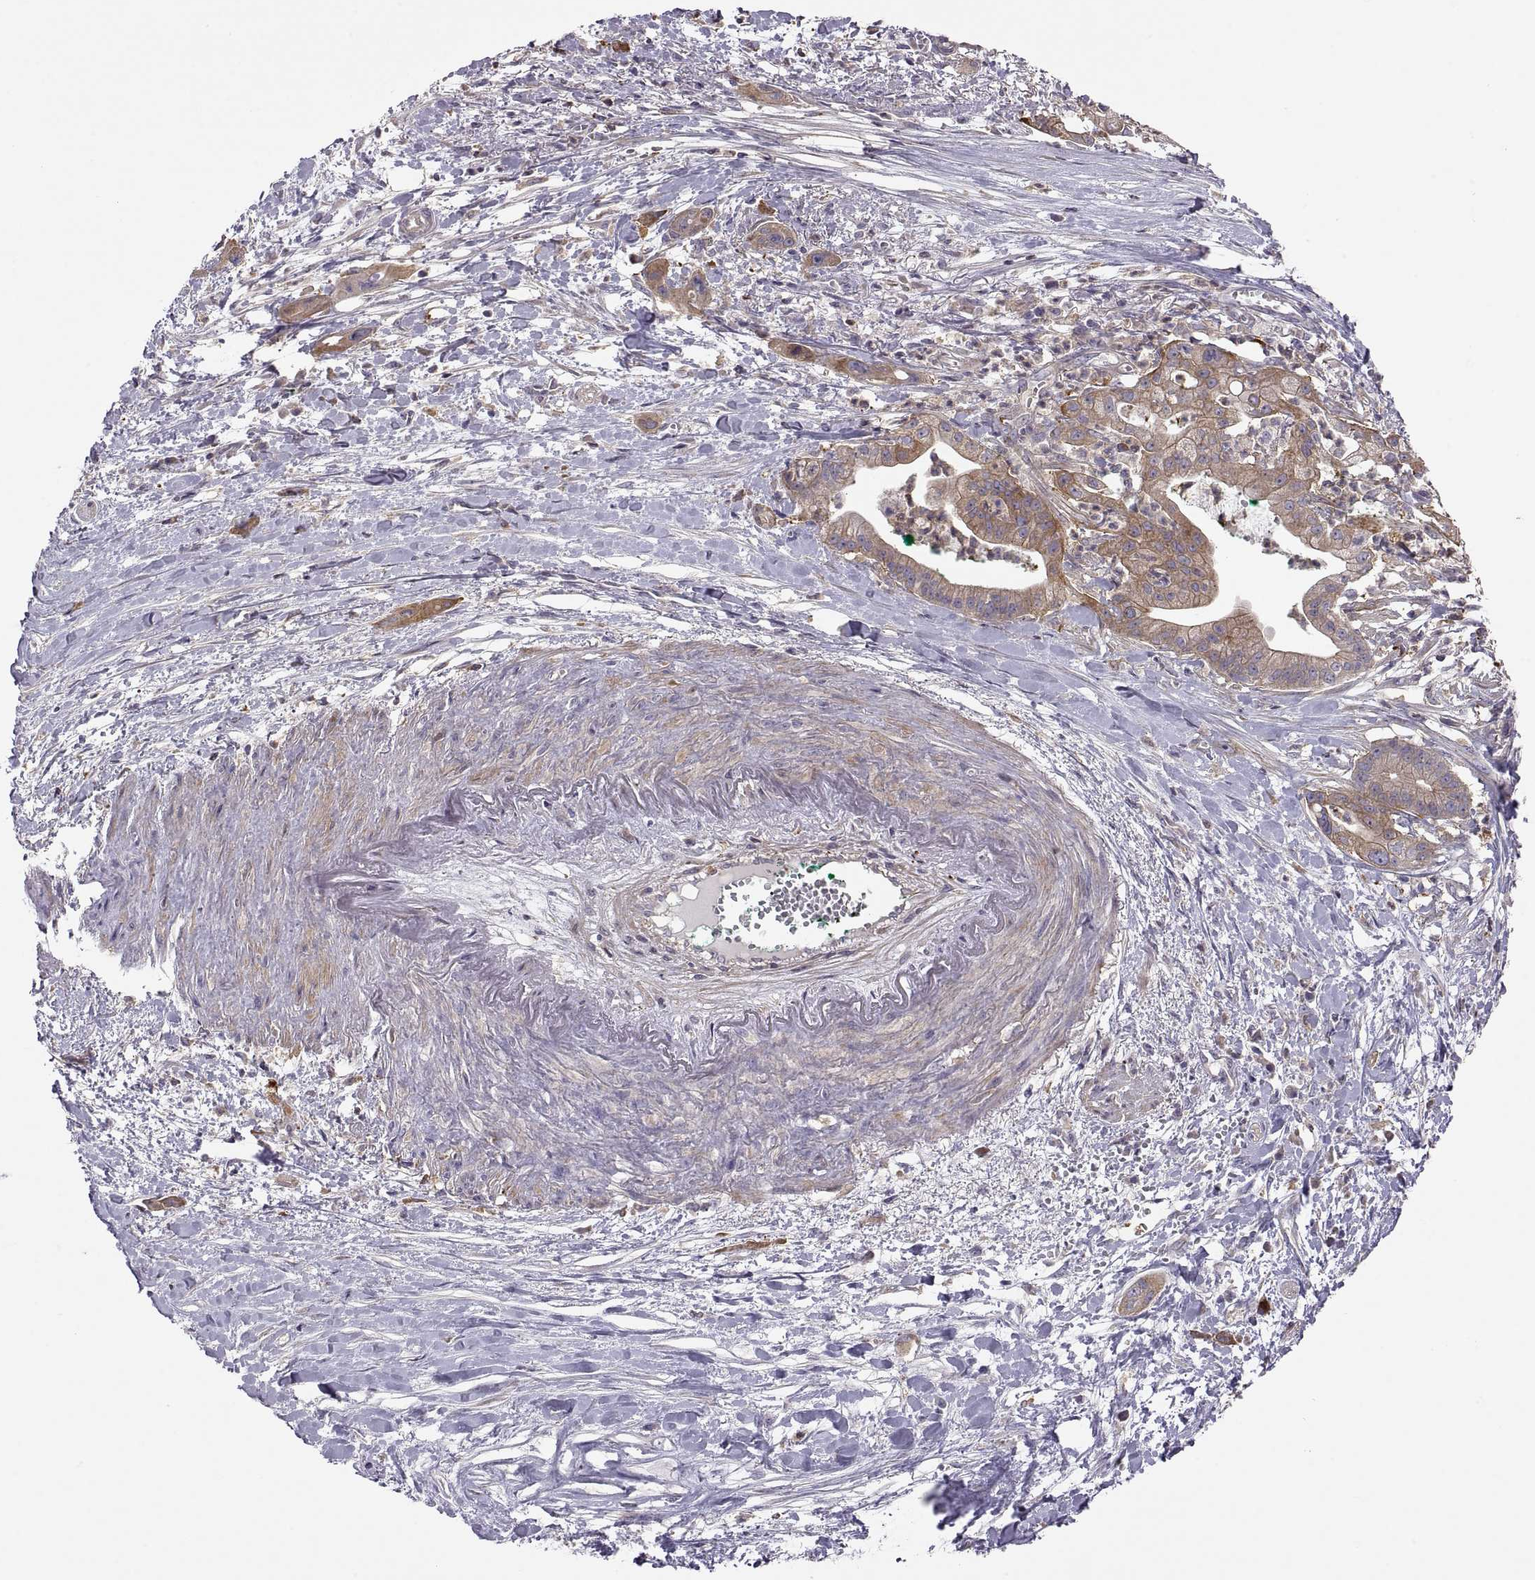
{"staining": {"intensity": "moderate", "quantity": ">75%", "location": "cytoplasmic/membranous"}, "tissue": "pancreatic cancer", "cell_type": "Tumor cells", "image_type": "cancer", "snomed": [{"axis": "morphology", "description": "Normal tissue, NOS"}, {"axis": "morphology", "description": "Adenocarcinoma, NOS"}, {"axis": "topography", "description": "Lymph node"}, {"axis": "topography", "description": "Pancreas"}], "caption": "Pancreatic cancer (adenocarcinoma) stained with a brown dye shows moderate cytoplasmic/membranous positive staining in about >75% of tumor cells.", "gene": "SPATA32", "patient": {"sex": "female", "age": 58}}